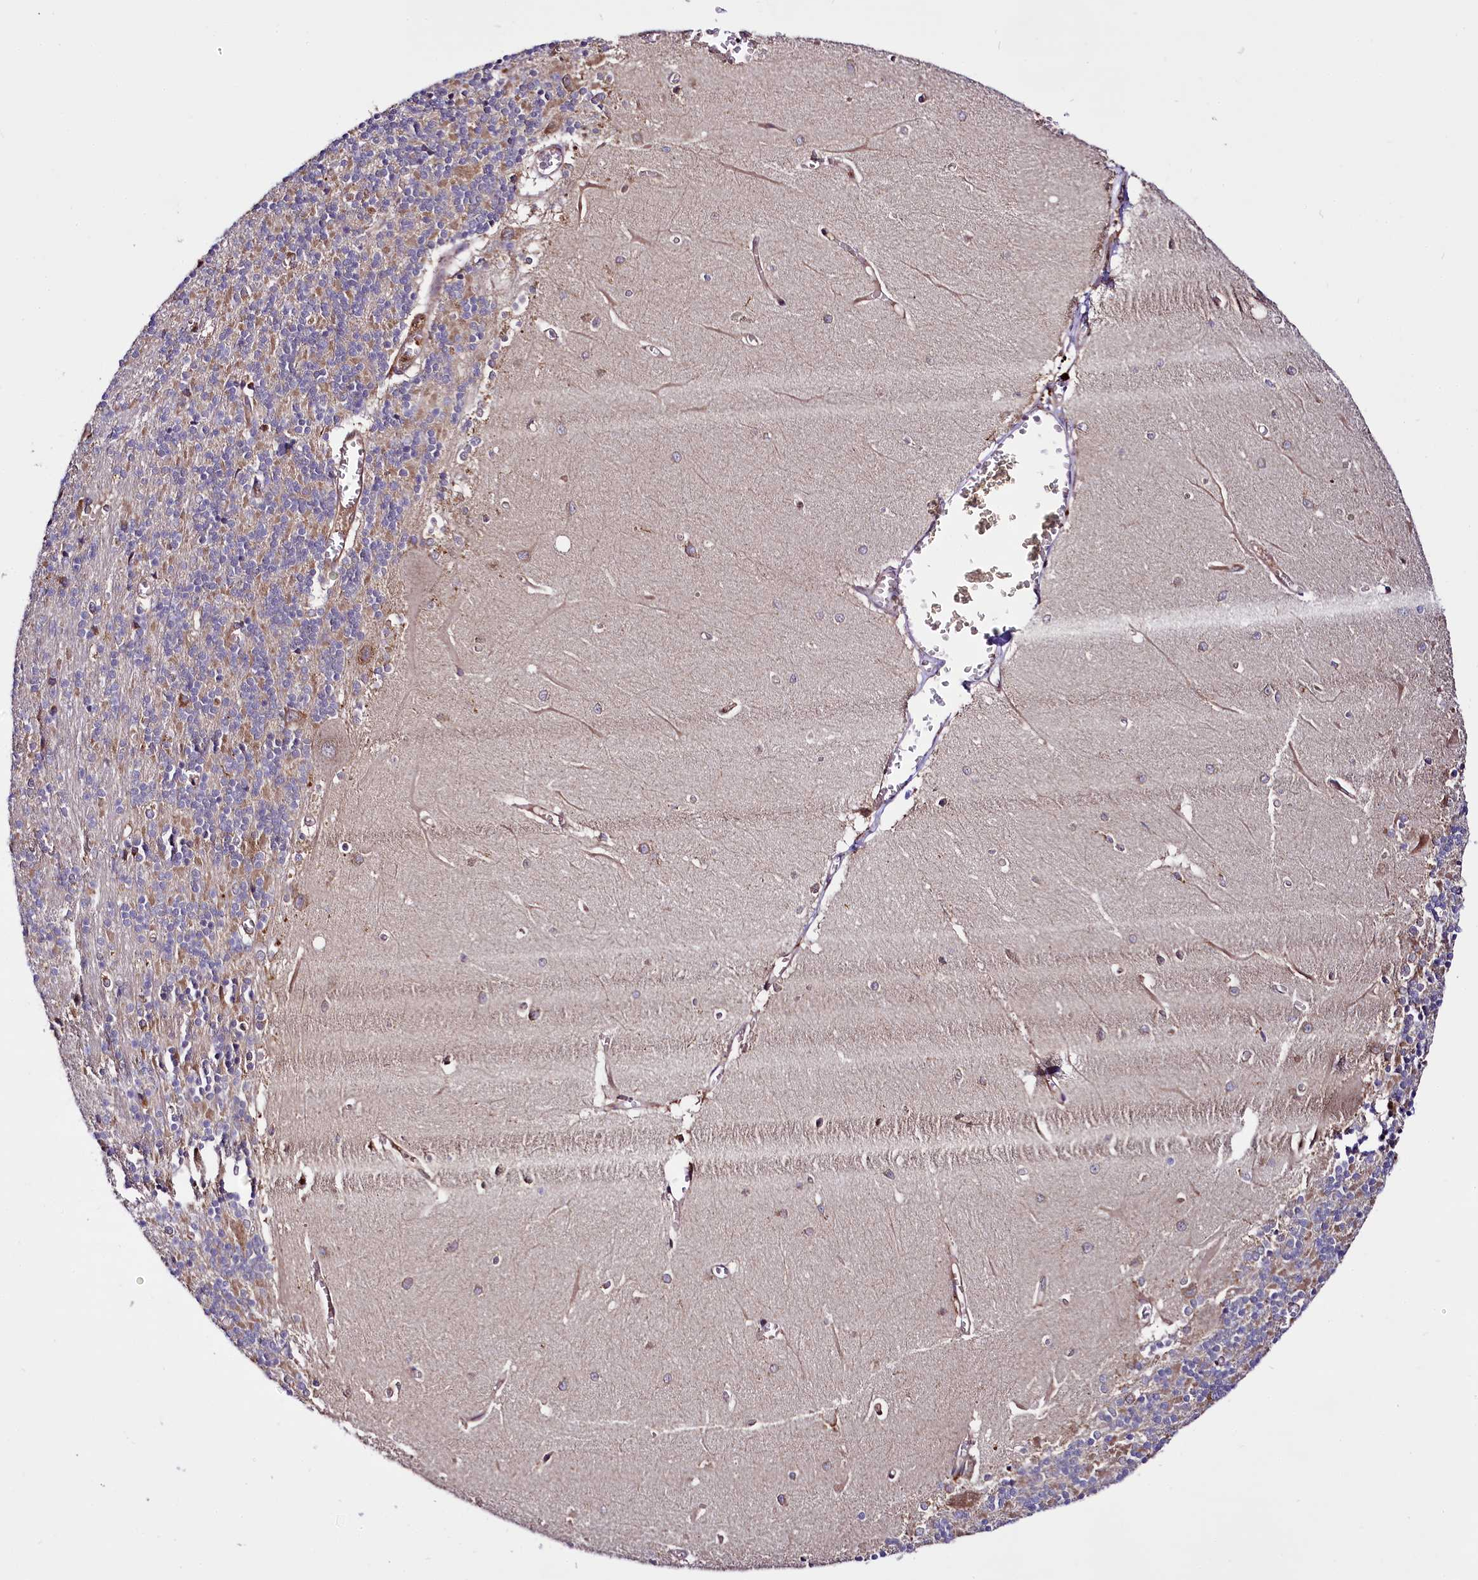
{"staining": {"intensity": "weak", "quantity": "25%-75%", "location": "cytoplasmic/membranous"}, "tissue": "cerebellum", "cell_type": "Cells in granular layer", "image_type": "normal", "snomed": [{"axis": "morphology", "description": "Normal tissue, NOS"}, {"axis": "topography", "description": "Cerebellum"}], "caption": "High-power microscopy captured an immunohistochemistry (IHC) micrograph of benign cerebellum, revealing weak cytoplasmic/membranous expression in about 25%-75% of cells in granular layer. The staining was performed using DAB, with brown indicating positive protein expression. Nuclei are stained blue with hematoxylin.", "gene": "UFM1", "patient": {"sex": "male", "age": 37}}